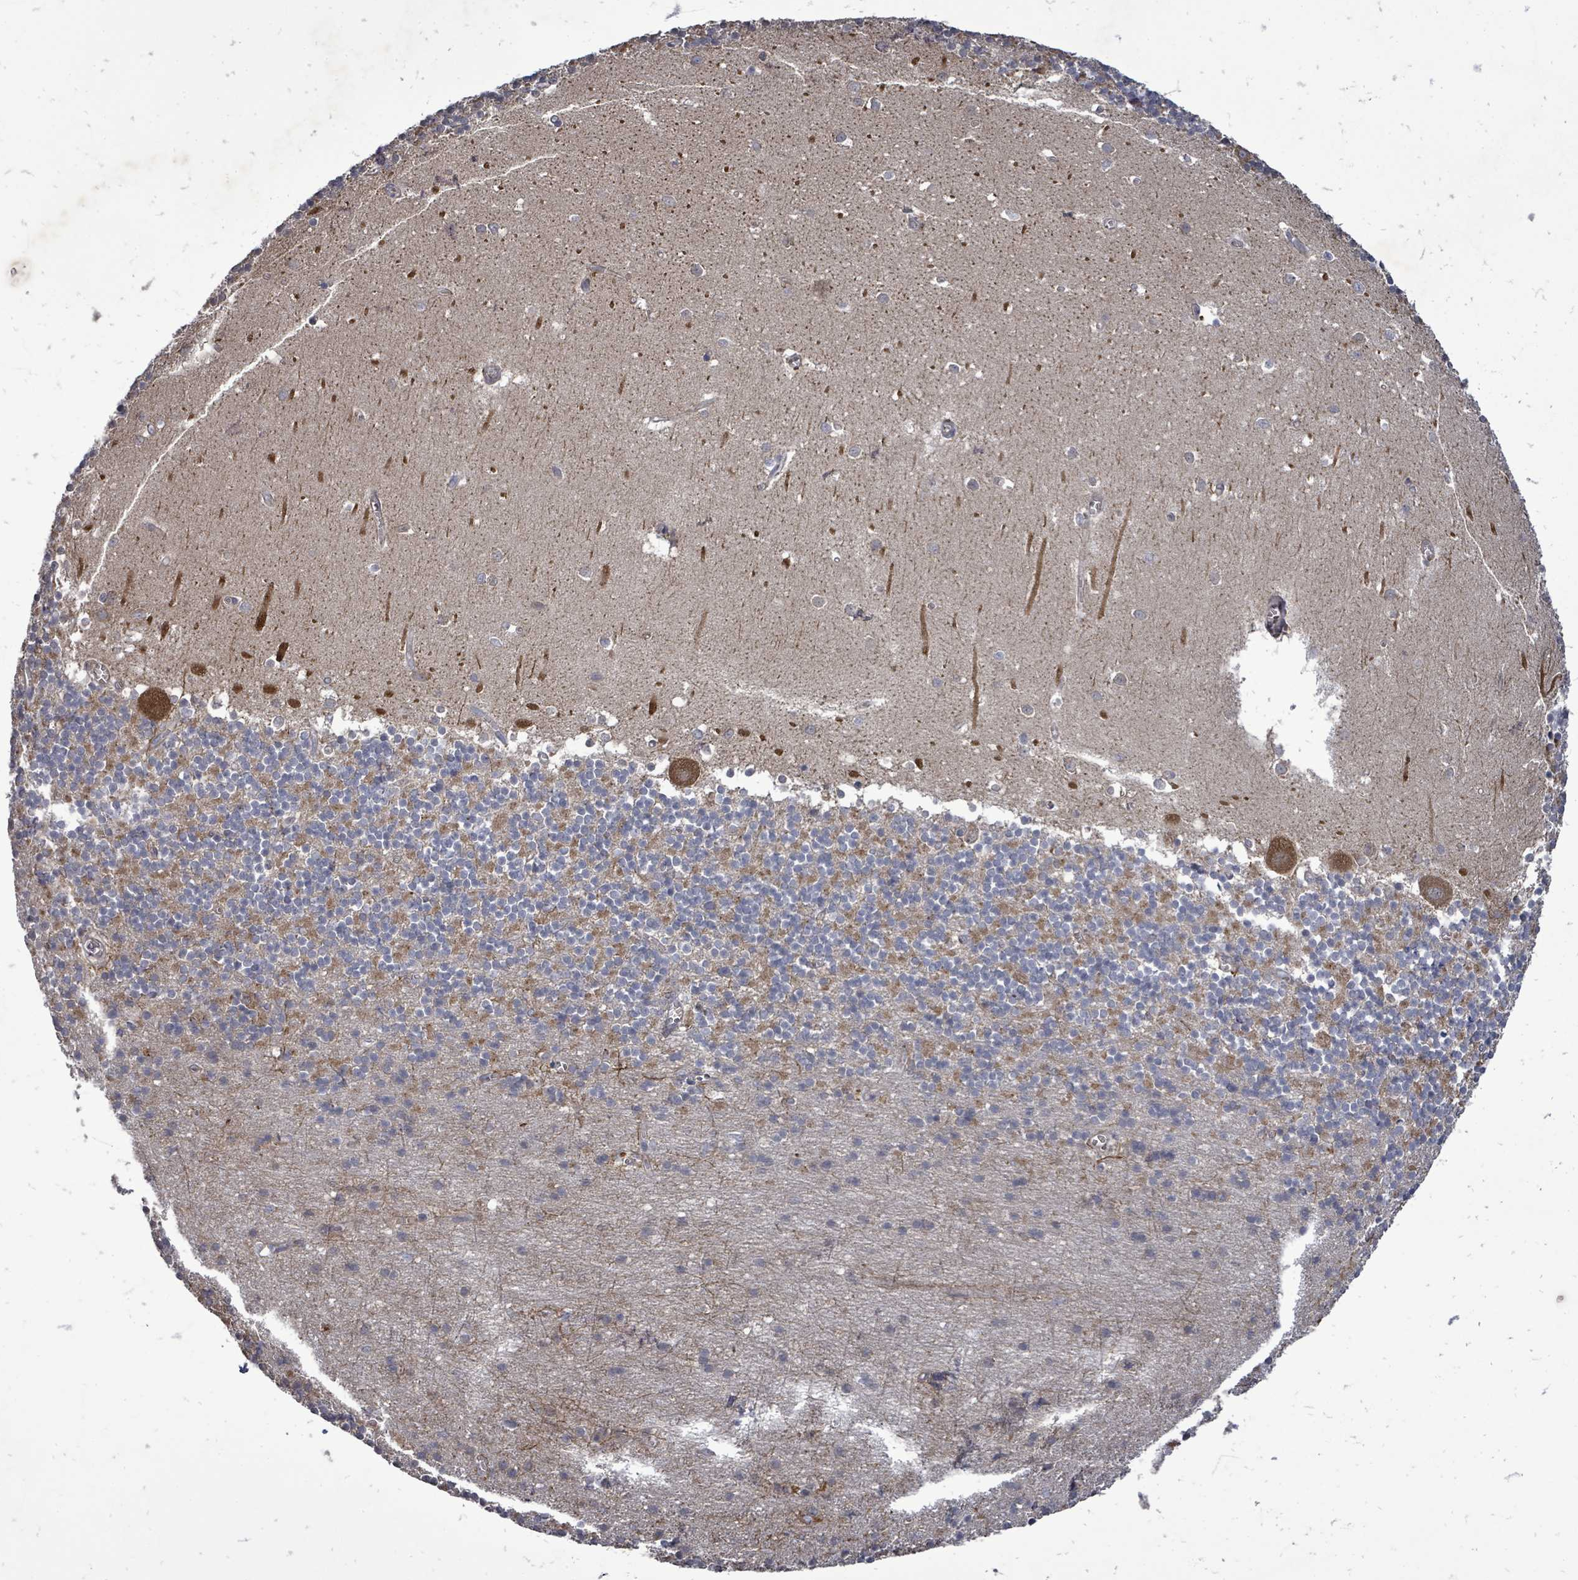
{"staining": {"intensity": "moderate", "quantity": "25%-75%", "location": "cytoplasmic/membranous"}, "tissue": "cerebellum", "cell_type": "Cells in granular layer", "image_type": "normal", "snomed": [{"axis": "morphology", "description": "Normal tissue, NOS"}, {"axis": "topography", "description": "Cerebellum"}], "caption": "A high-resolution micrograph shows immunohistochemistry (IHC) staining of unremarkable cerebellum, which demonstrates moderate cytoplasmic/membranous expression in approximately 25%-75% of cells in granular layer.", "gene": "RALGAPB", "patient": {"sex": "male", "age": 54}}